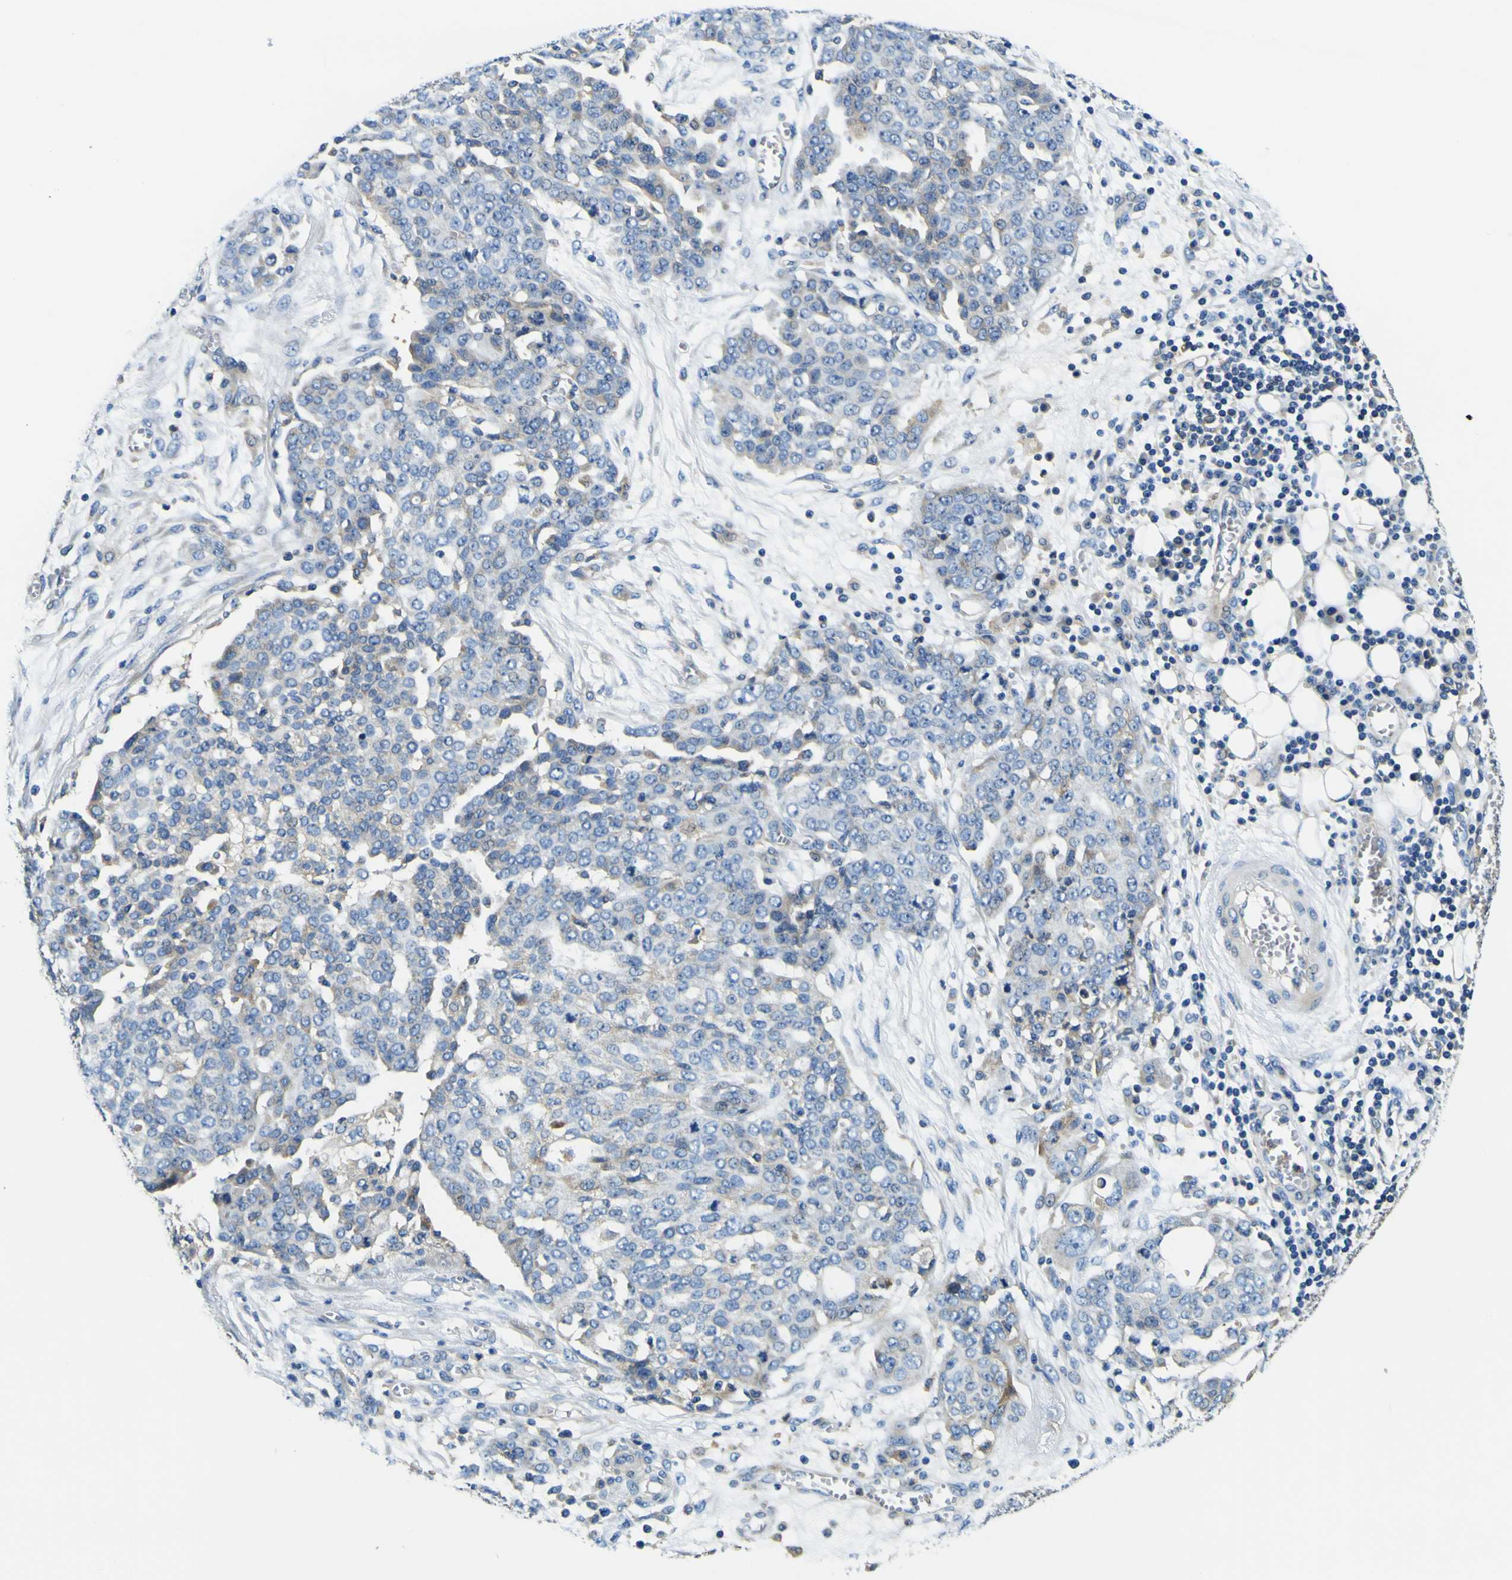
{"staining": {"intensity": "moderate", "quantity": "<25%", "location": "cytoplasmic/membranous"}, "tissue": "ovarian cancer", "cell_type": "Tumor cells", "image_type": "cancer", "snomed": [{"axis": "morphology", "description": "Cystadenocarcinoma, serous, NOS"}, {"axis": "topography", "description": "Soft tissue"}, {"axis": "topography", "description": "Ovary"}], "caption": "Immunohistochemical staining of human ovarian serous cystadenocarcinoma displays moderate cytoplasmic/membranous protein positivity in approximately <25% of tumor cells. The staining is performed using DAB brown chromogen to label protein expression. The nuclei are counter-stained blue using hematoxylin.", "gene": "CLSTN1", "patient": {"sex": "female", "age": 57}}